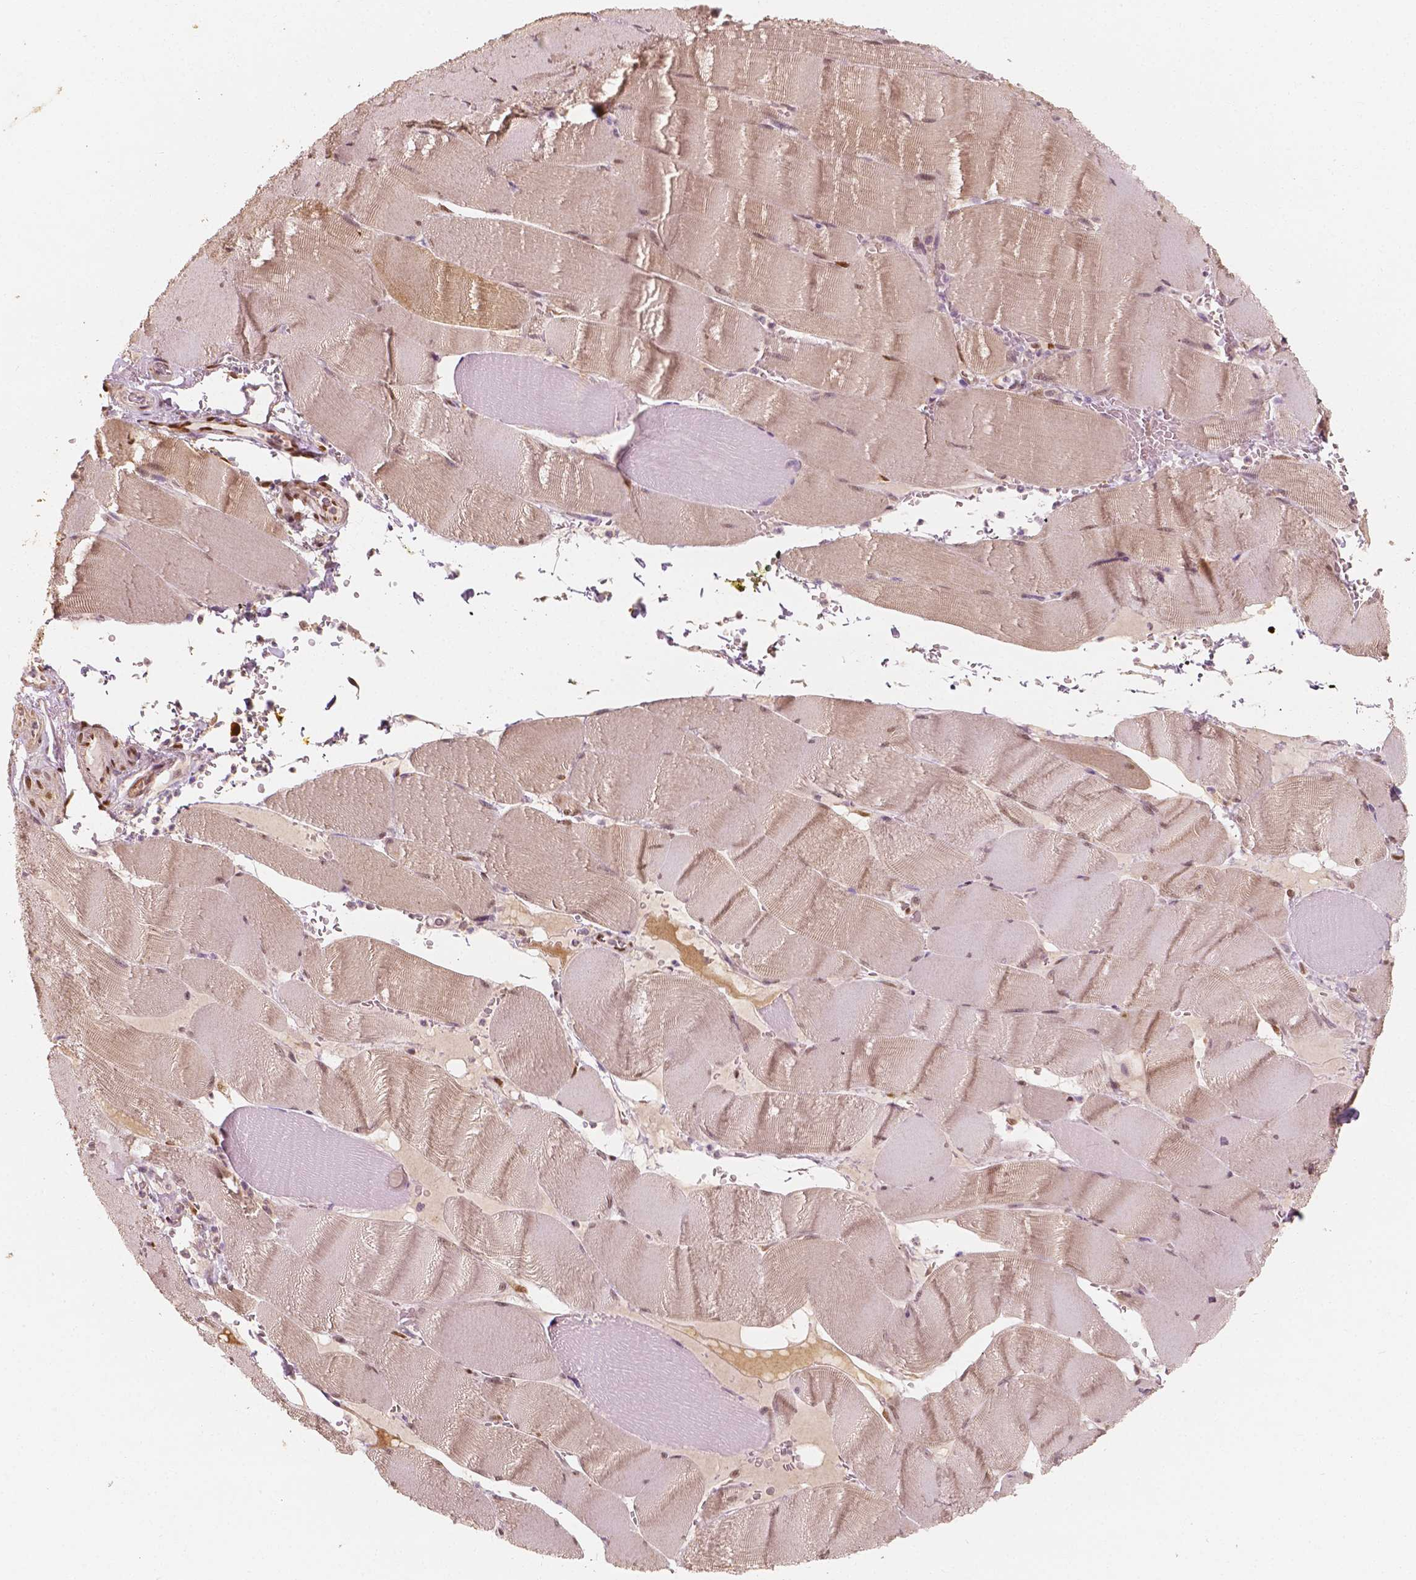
{"staining": {"intensity": "weak", "quantity": "25%-75%", "location": "cytoplasmic/membranous,nuclear"}, "tissue": "skeletal muscle", "cell_type": "Myocytes", "image_type": "normal", "snomed": [{"axis": "morphology", "description": "Normal tissue, NOS"}, {"axis": "topography", "description": "Skeletal muscle"}], "caption": "A photomicrograph of skeletal muscle stained for a protein shows weak cytoplasmic/membranous,nuclear brown staining in myocytes. (DAB IHC with brightfield microscopy, high magnification).", "gene": "TBC1D17", "patient": {"sex": "male", "age": 56}}